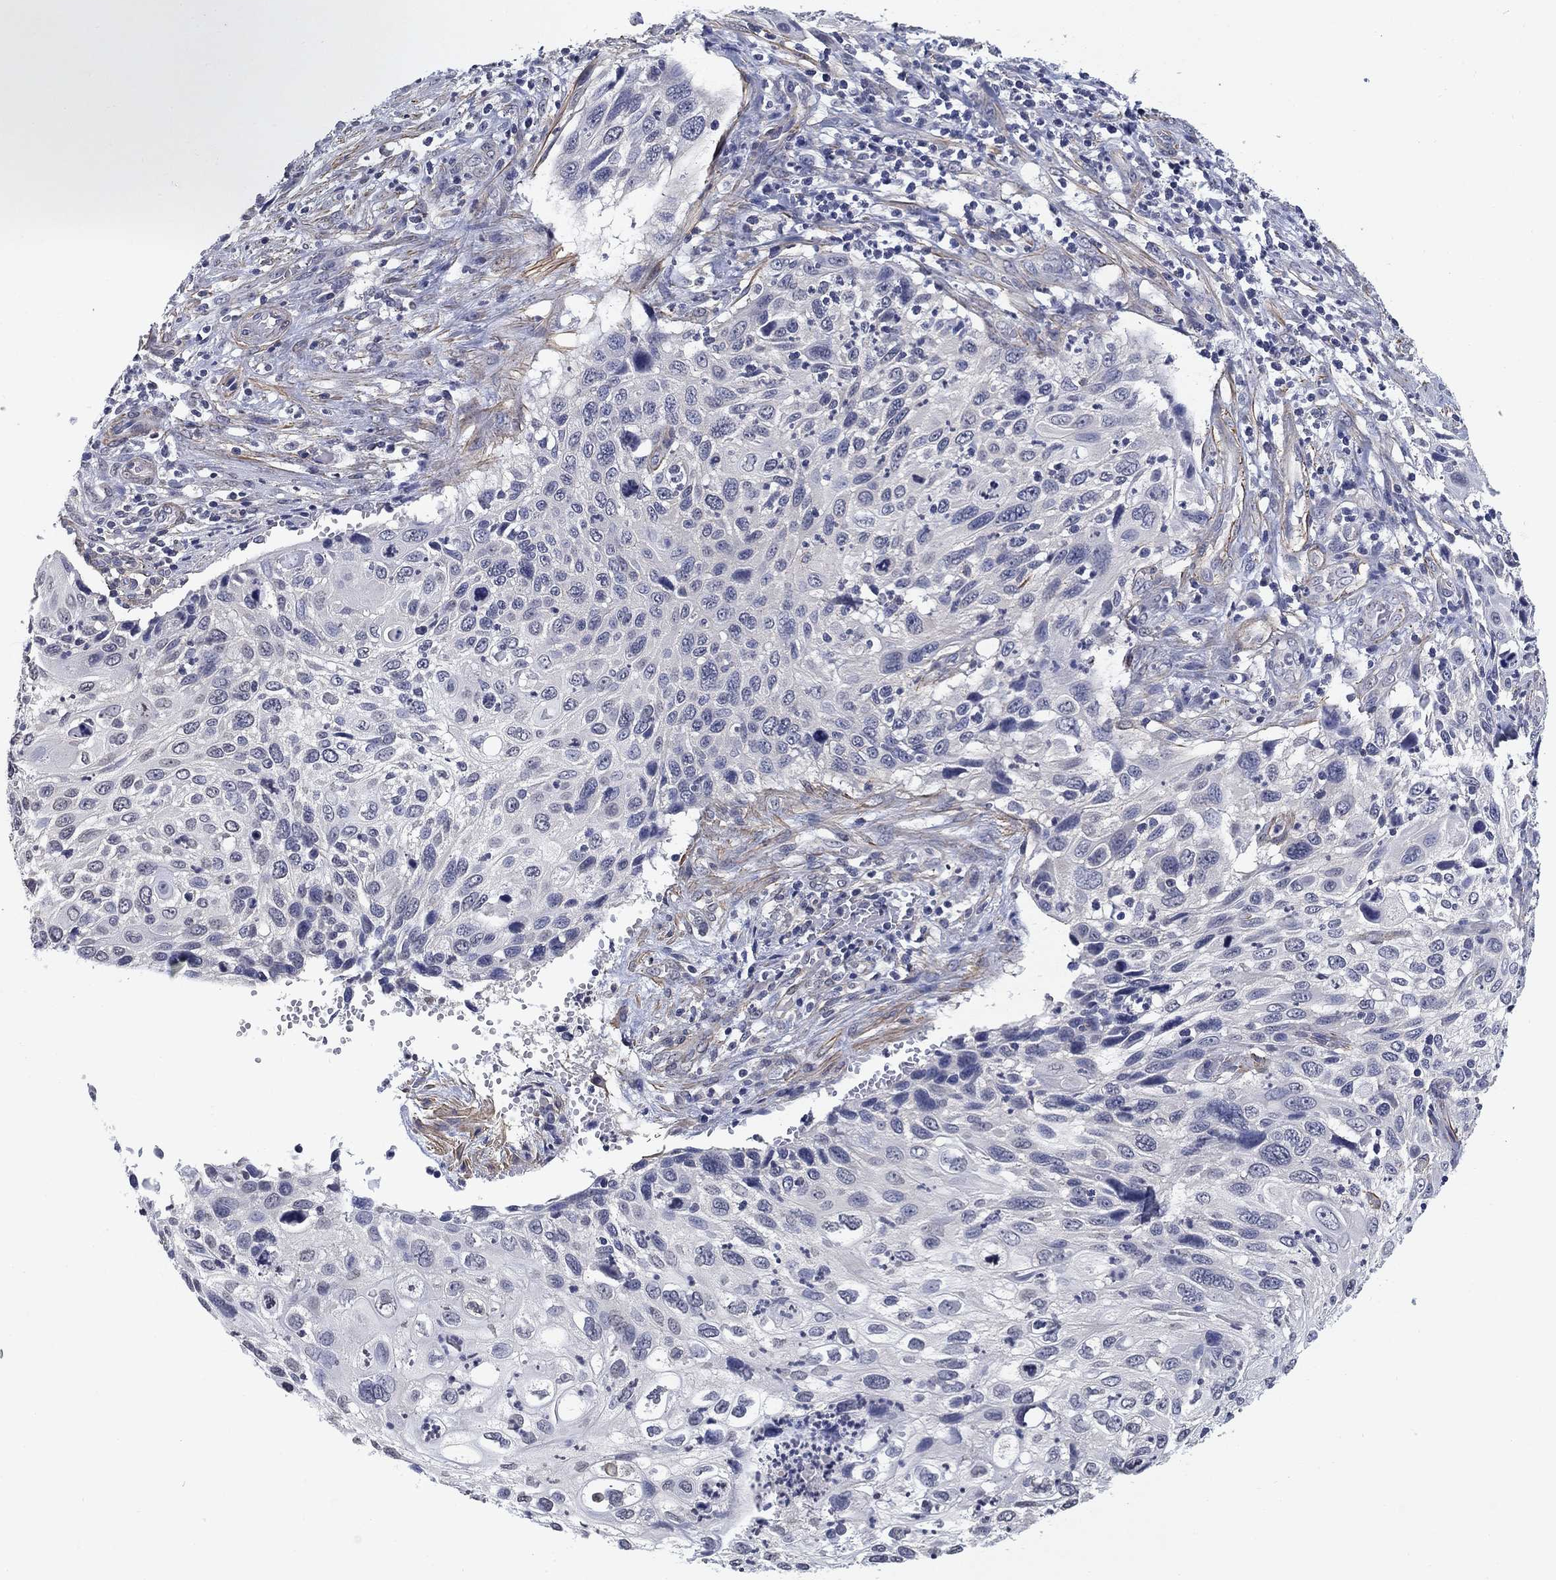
{"staining": {"intensity": "negative", "quantity": "none", "location": "none"}, "tissue": "cervical cancer", "cell_type": "Tumor cells", "image_type": "cancer", "snomed": [{"axis": "morphology", "description": "Squamous cell carcinoma, NOS"}, {"axis": "topography", "description": "Cervix"}], "caption": "DAB (3,3'-diaminobenzidine) immunohistochemical staining of human cervical squamous cell carcinoma exhibits no significant expression in tumor cells.", "gene": "OTUB2", "patient": {"sex": "female", "age": 70}}